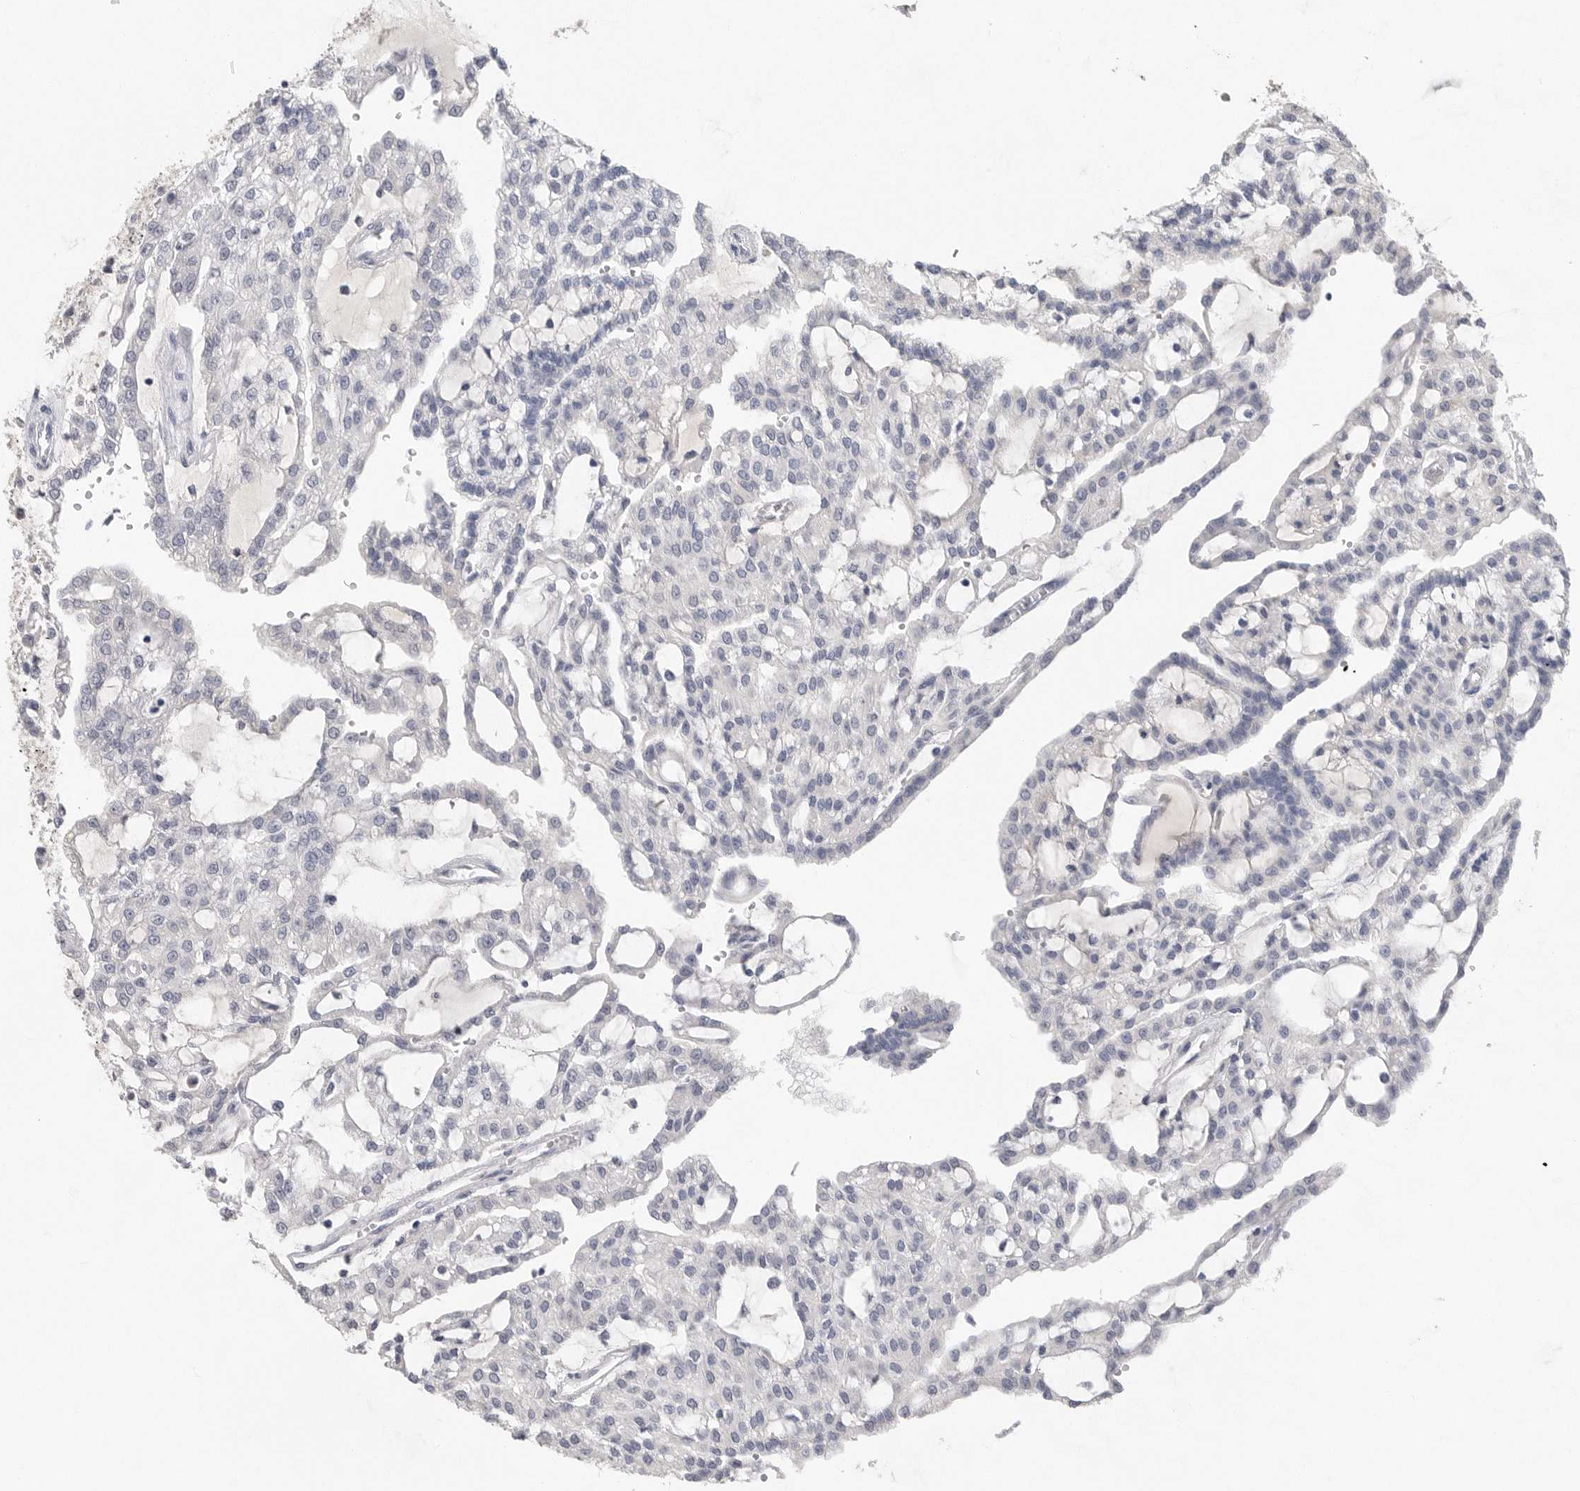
{"staining": {"intensity": "negative", "quantity": "none", "location": "none"}, "tissue": "renal cancer", "cell_type": "Tumor cells", "image_type": "cancer", "snomed": [{"axis": "morphology", "description": "Adenocarcinoma, NOS"}, {"axis": "topography", "description": "Kidney"}], "caption": "Tumor cells are negative for brown protein staining in renal cancer. Brightfield microscopy of immunohistochemistry stained with DAB (3,3'-diaminobenzidine) (brown) and hematoxylin (blue), captured at high magnification.", "gene": "FABP6", "patient": {"sex": "male", "age": 63}}